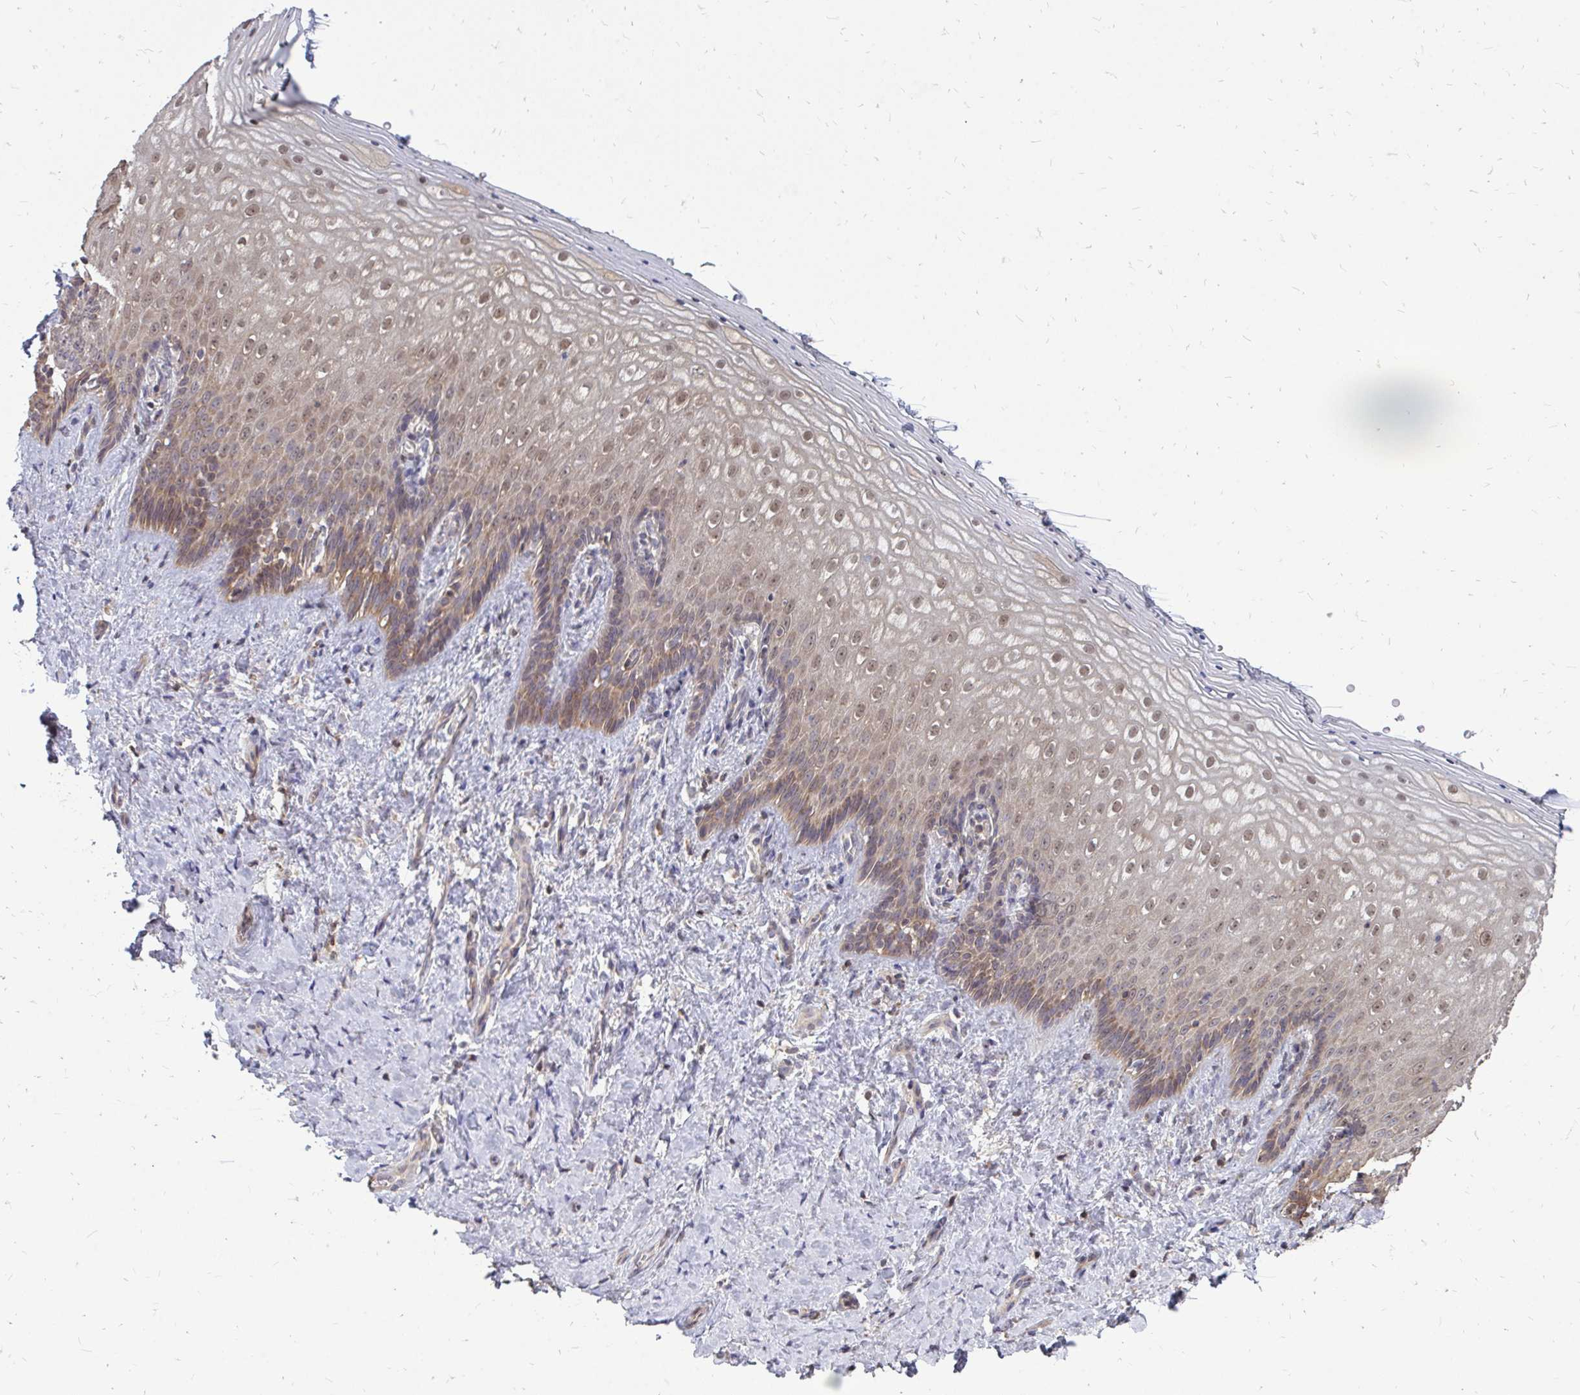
{"staining": {"intensity": "moderate", "quantity": ">75%", "location": "cytoplasmic/membranous,nuclear"}, "tissue": "vagina", "cell_type": "Squamous epithelial cells", "image_type": "normal", "snomed": [{"axis": "morphology", "description": "Normal tissue, NOS"}, {"axis": "topography", "description": "Vagina"}], "caption": "Immunohistochemistry (IHC) micrograph of normal vagina stained for a protein (brown), which shows medium levels of moderate cytoplasmic/membranous,nuclear staining in about >75% of squamous epithelial cells.", "gene": "DNAJA2", "patient": {"sex": "female", "age": 42}}